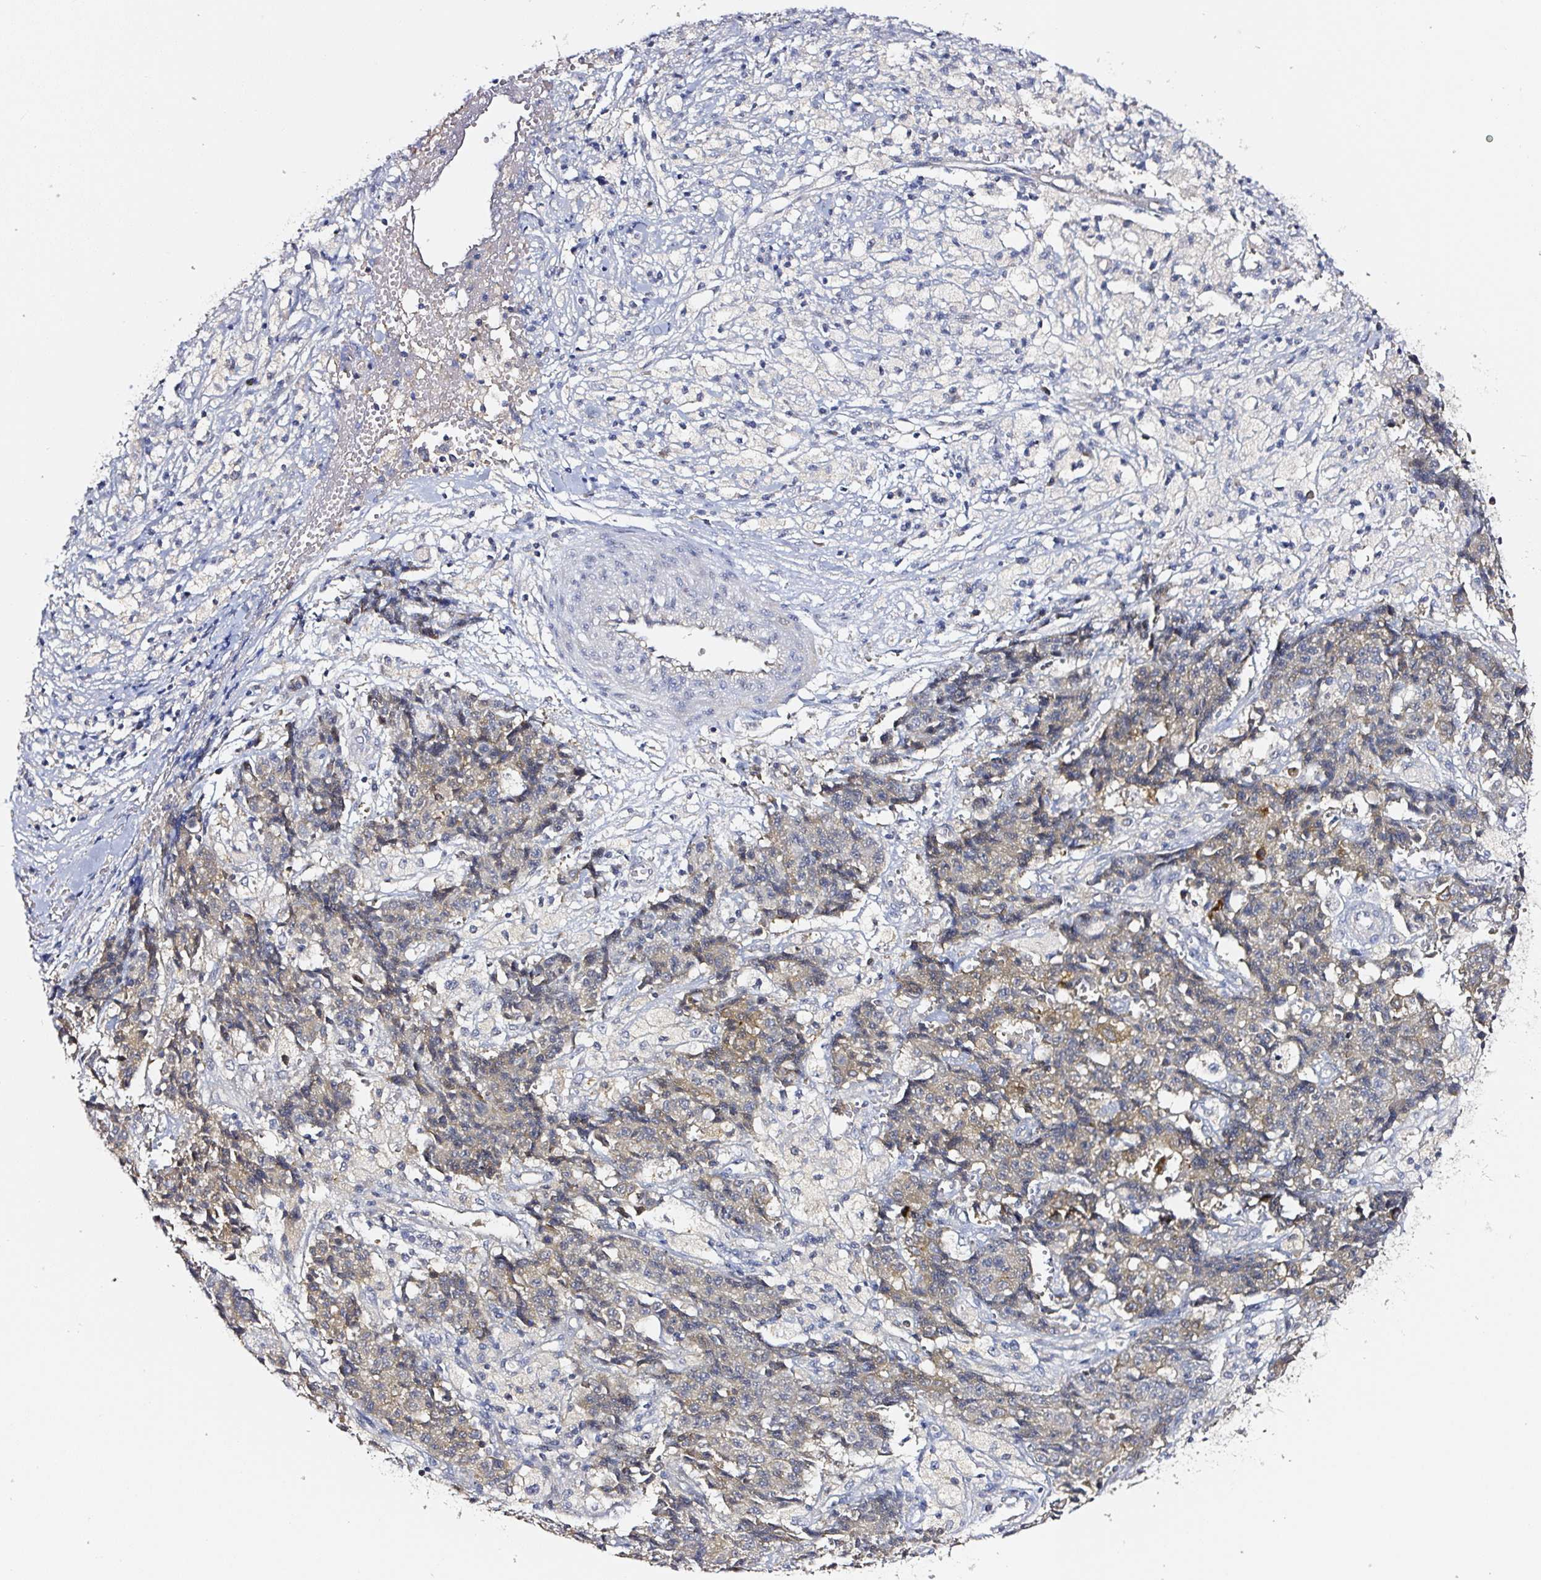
{"staining": {"intensity": "weak", "quantity": "25%-75%", "location": "cytoplasmic/membranous"}, "tissue": "ovarian cancer", "cell_type": "Tumor cells", "image_type": "cancer", "snomed": [{"axis": "morphology", "description": "Carcinoma, endometroid"}, {"axis": "topography", "description": "Ovary"}], "caption": "This histopathology image shows IHC staining of endometroid carcinoma (ovarian), with low weak cytoplasmic/membranous expression in approximately 25%-75% of tumor cells.", "gene": "PRKAA2", "patient": {"sex": "female", "age": 42}}